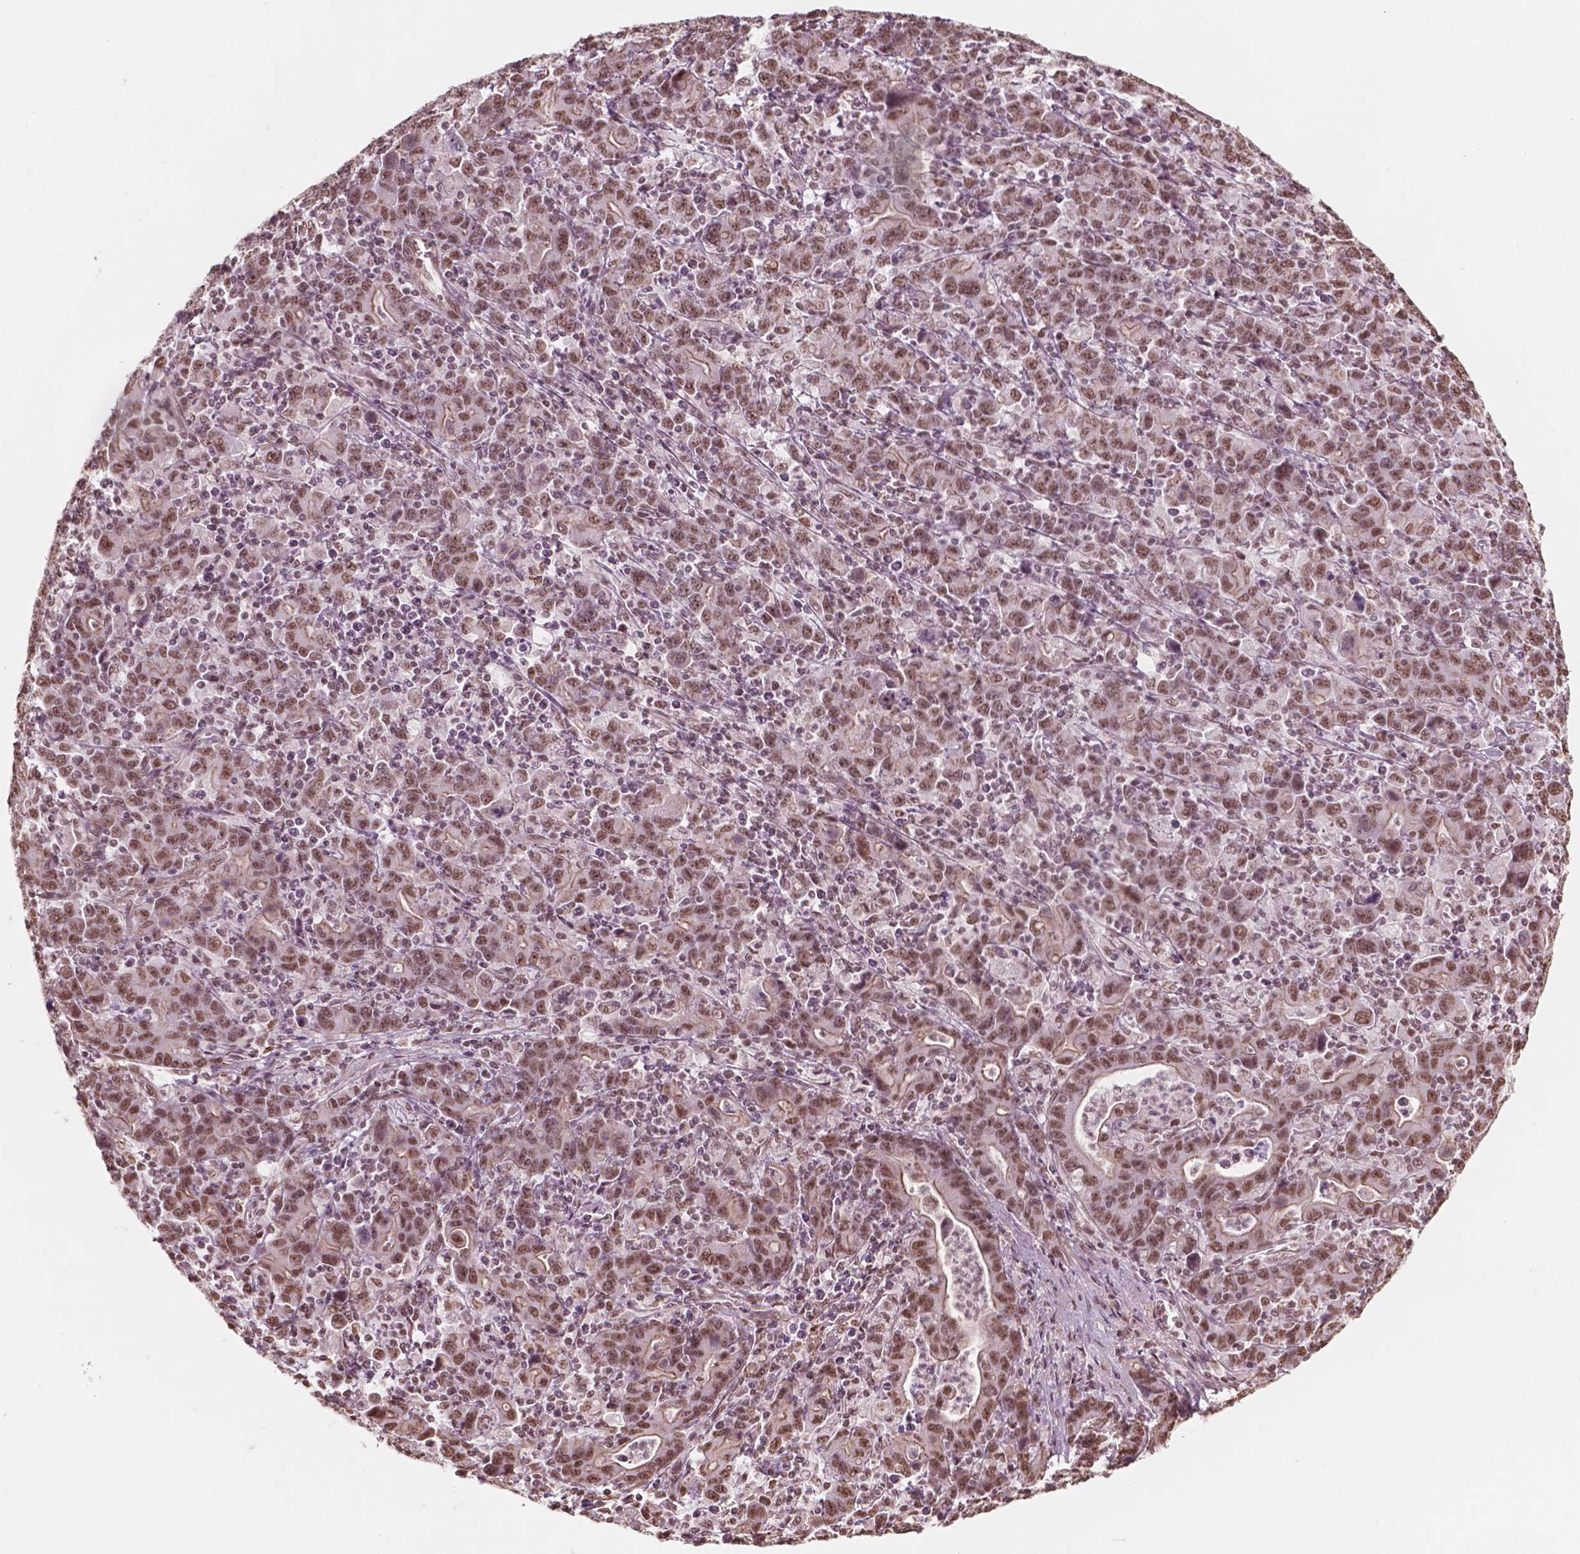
{"staining": {"intensity": "moderate", "quantity": ">75%", "location": "nuclear"}, "tissue": "stomach cancer", "cell_type": "Tumor cells", "image_type": "cancer", "snomed": [{"axis": "morphology", "description": "Adenocarcinoma, NOS"}, {"axis": "topography", "description": "Stomach, upper"}], "caption": "High-power microscopy captured an immunohistochemistry micrograph of stomach cancer, revealing moderate nuclear positivity in about >75% of tumor cells.", "gene": "GTF3C5", "patient": {"sex": "male", "age": 69}}